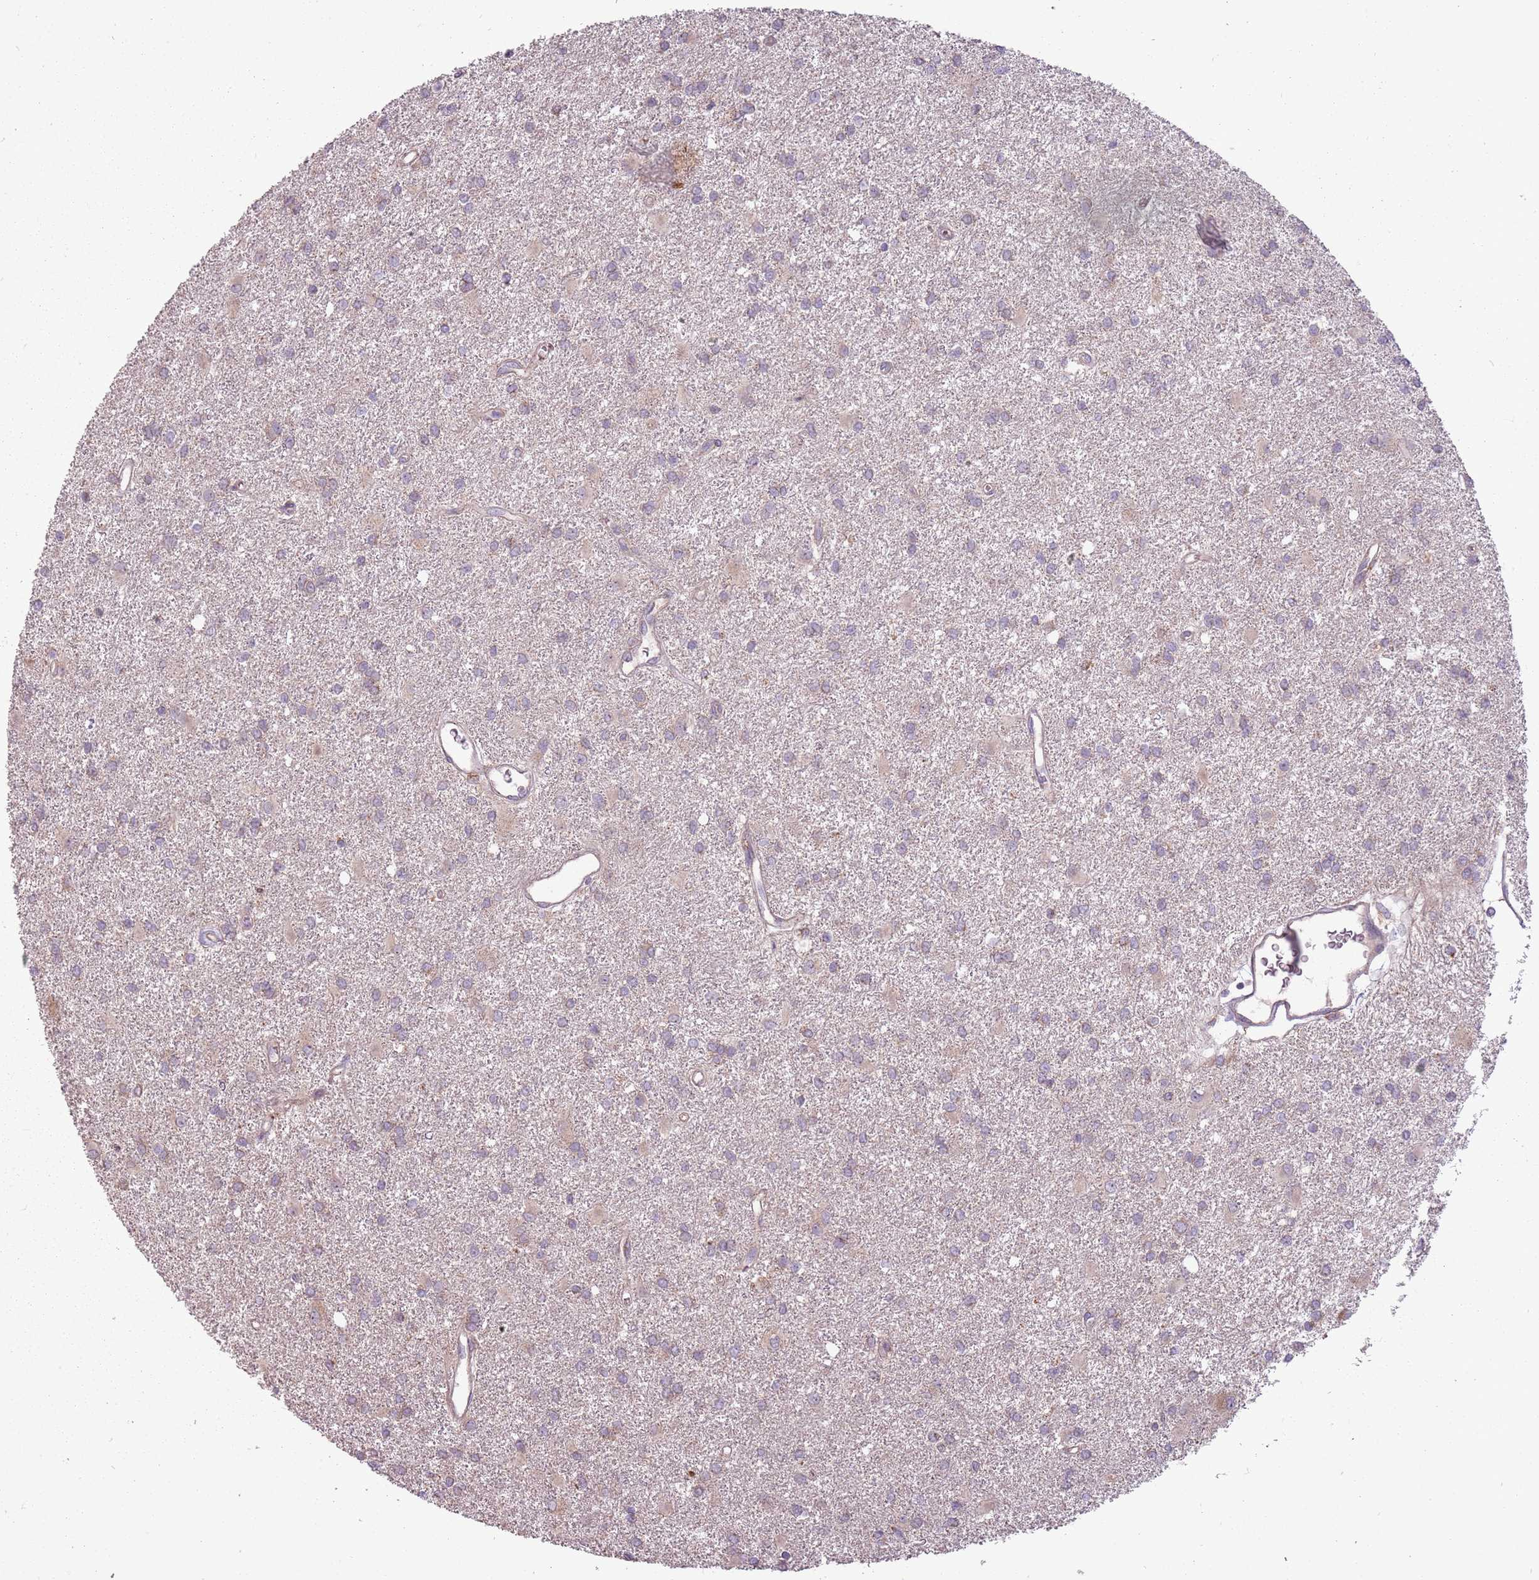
{"staining": {"intensity": "weak", "quantity": "25%-75%", "location": "cytoplasmic/membranous"}, "tissue": "glioma", "cell_type": "Tumor cells", "image_type": "cancer", "snomed": [{"axis": "morphology", "description": "Glioma, malignant, High grade"}, {"axis": "topography", "description": "Brain"}], "caption": "High-grade glioma (malignant) was stained to show a protein in brown. There is low levels of weak cytoplasmic/membranous positivity in approximately 25%-75% of tumor cells. (DAB (3,3'-diaminobenzidine) IHC, brown staining for protein, blue staining for nuclei).", "gene": "ZNF530", "patient": {"sex": "female", "age": 50}}